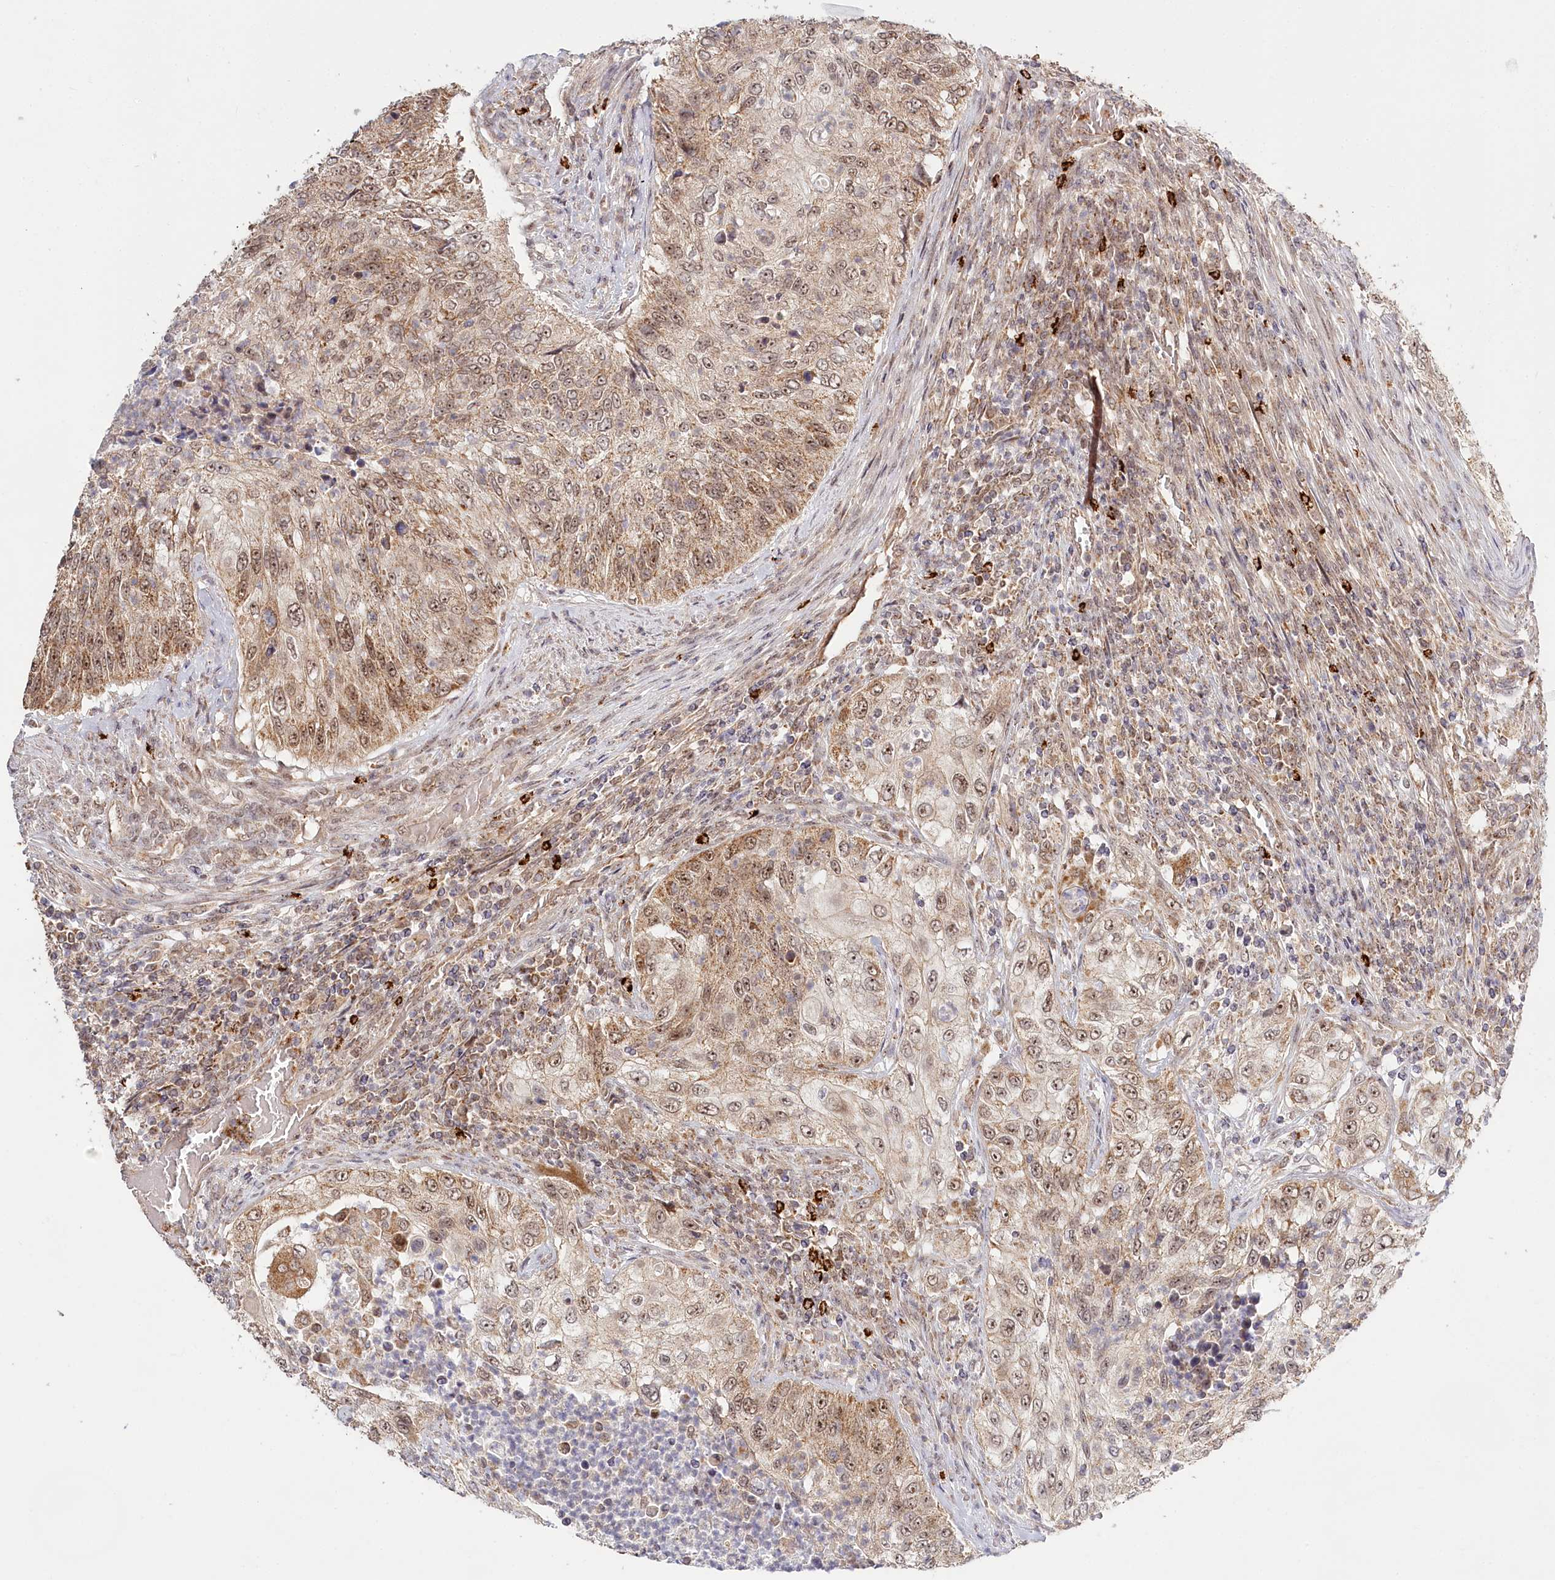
{"staining": {"intensity": "moderate", "quantity": ">75%", "location": "cytoplasmic/membranous,nuclear"}, "tissue": "urothelial cancer", "cell_type": "Tumor cells", "image_type": "cancer", "snomed": [{"axis": "morphology", "description": "Urothelial carcinoma, High grade"}, {"axis": "topography", "description": "Urinary bladder"}], "caption": "High-grade urothelial carcinoma stained with a protein marker exhibits moderate staining in tumor cells.", "gene": "RTN4IP1", "patient": {"sex": "female", "age": 60}}